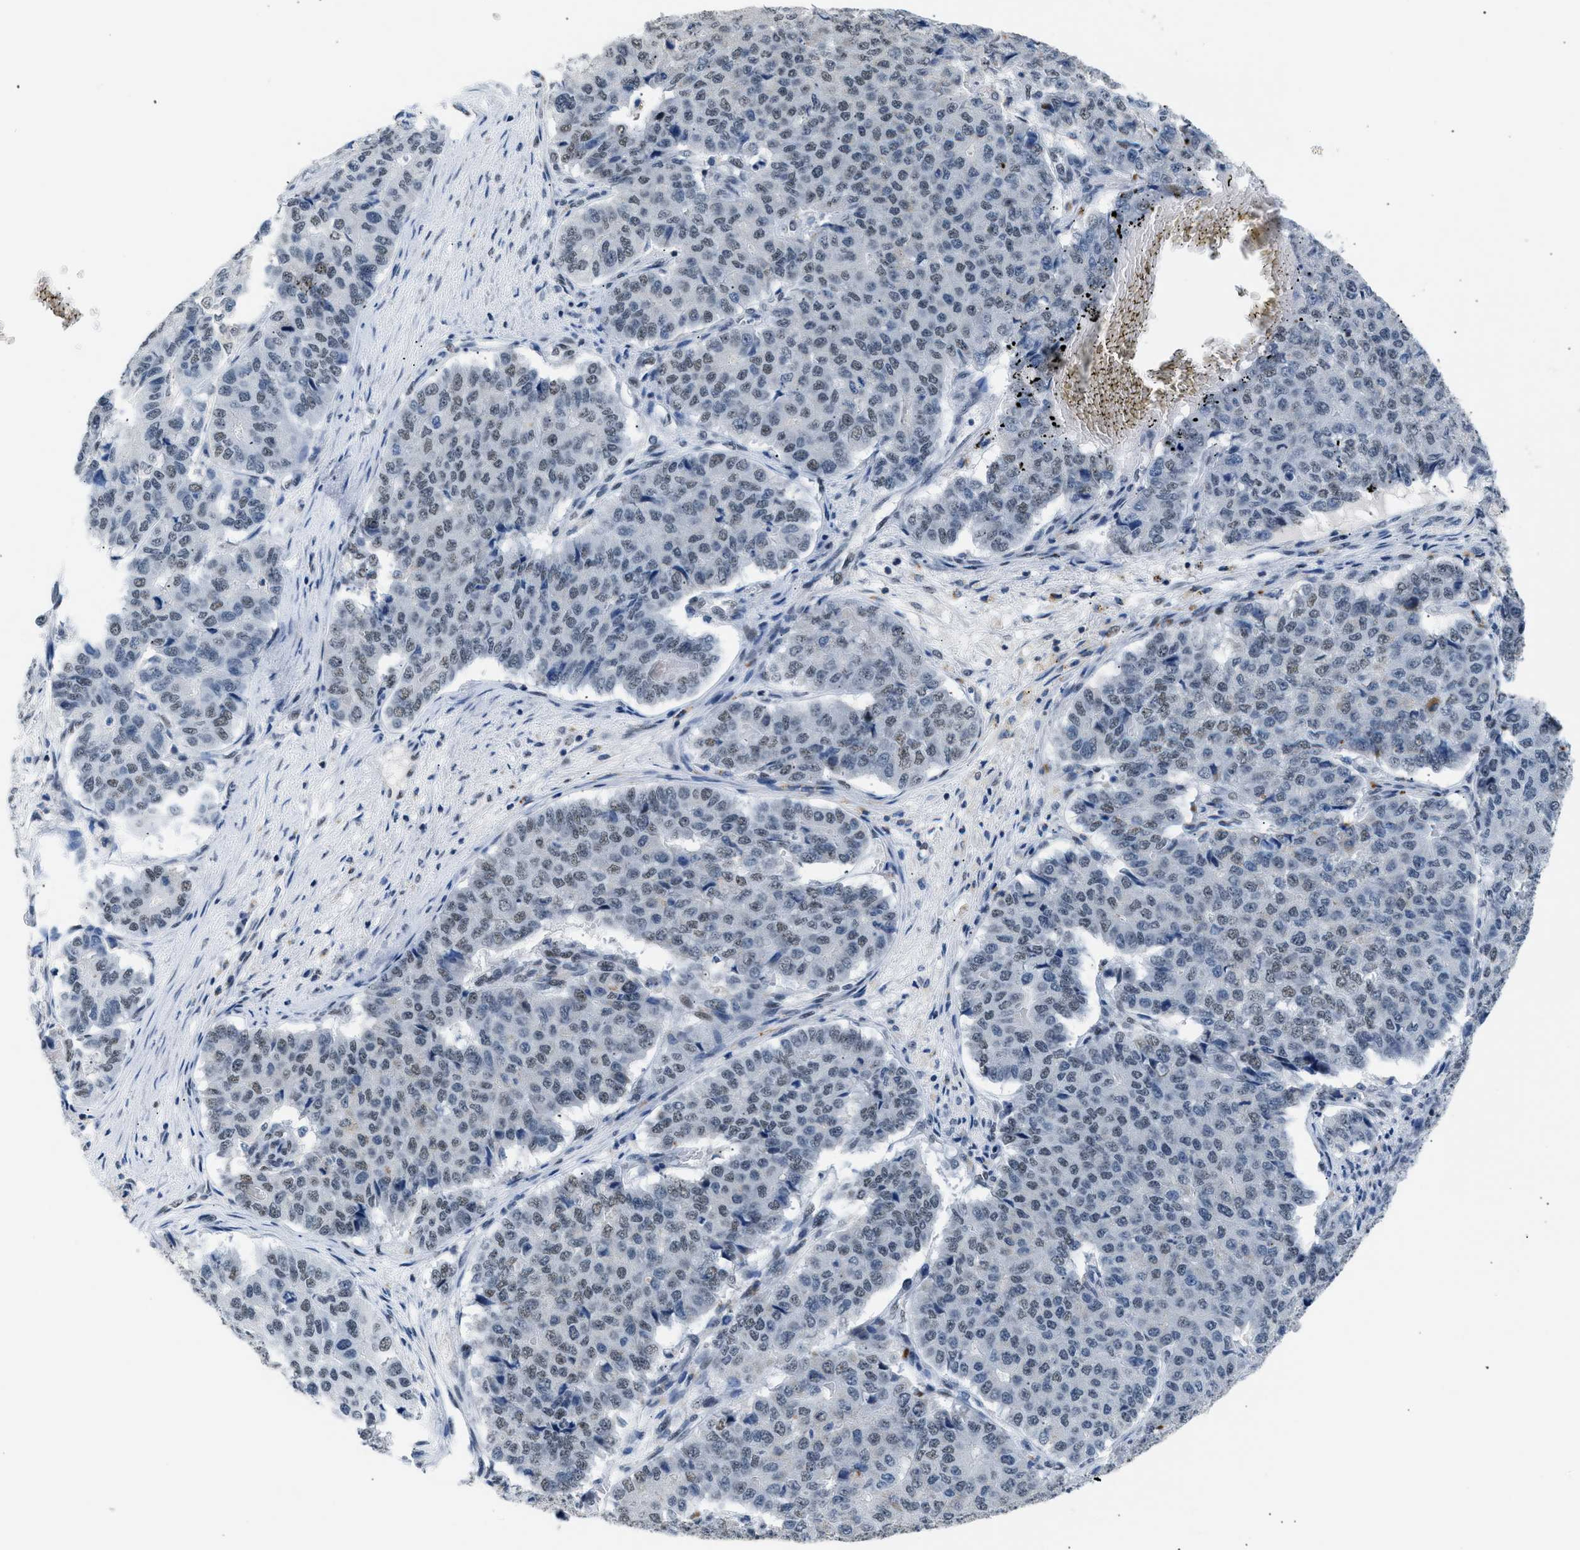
{"staining": {"intensity": "weak", "quantity": "25%-75%", "location": "nuclear"}, "tissue": "pancreatic cancer", "cell_type": "Tumor cells", "image_type": "cancer", "snomed": [{"axis": "morphology", "description": "Adenocarcinoma, NOS"}, {"axis": "topography", "description": "Pancreas"}], "caption": "DAB immunohistochemical staining of pancreatic cancer (adenocarcinoma) displays weak nuclear protein expression in about 25%-75% of tumor cells.", "gene": "KCNC3", "patient": {"sex": "male", "age": 50}}